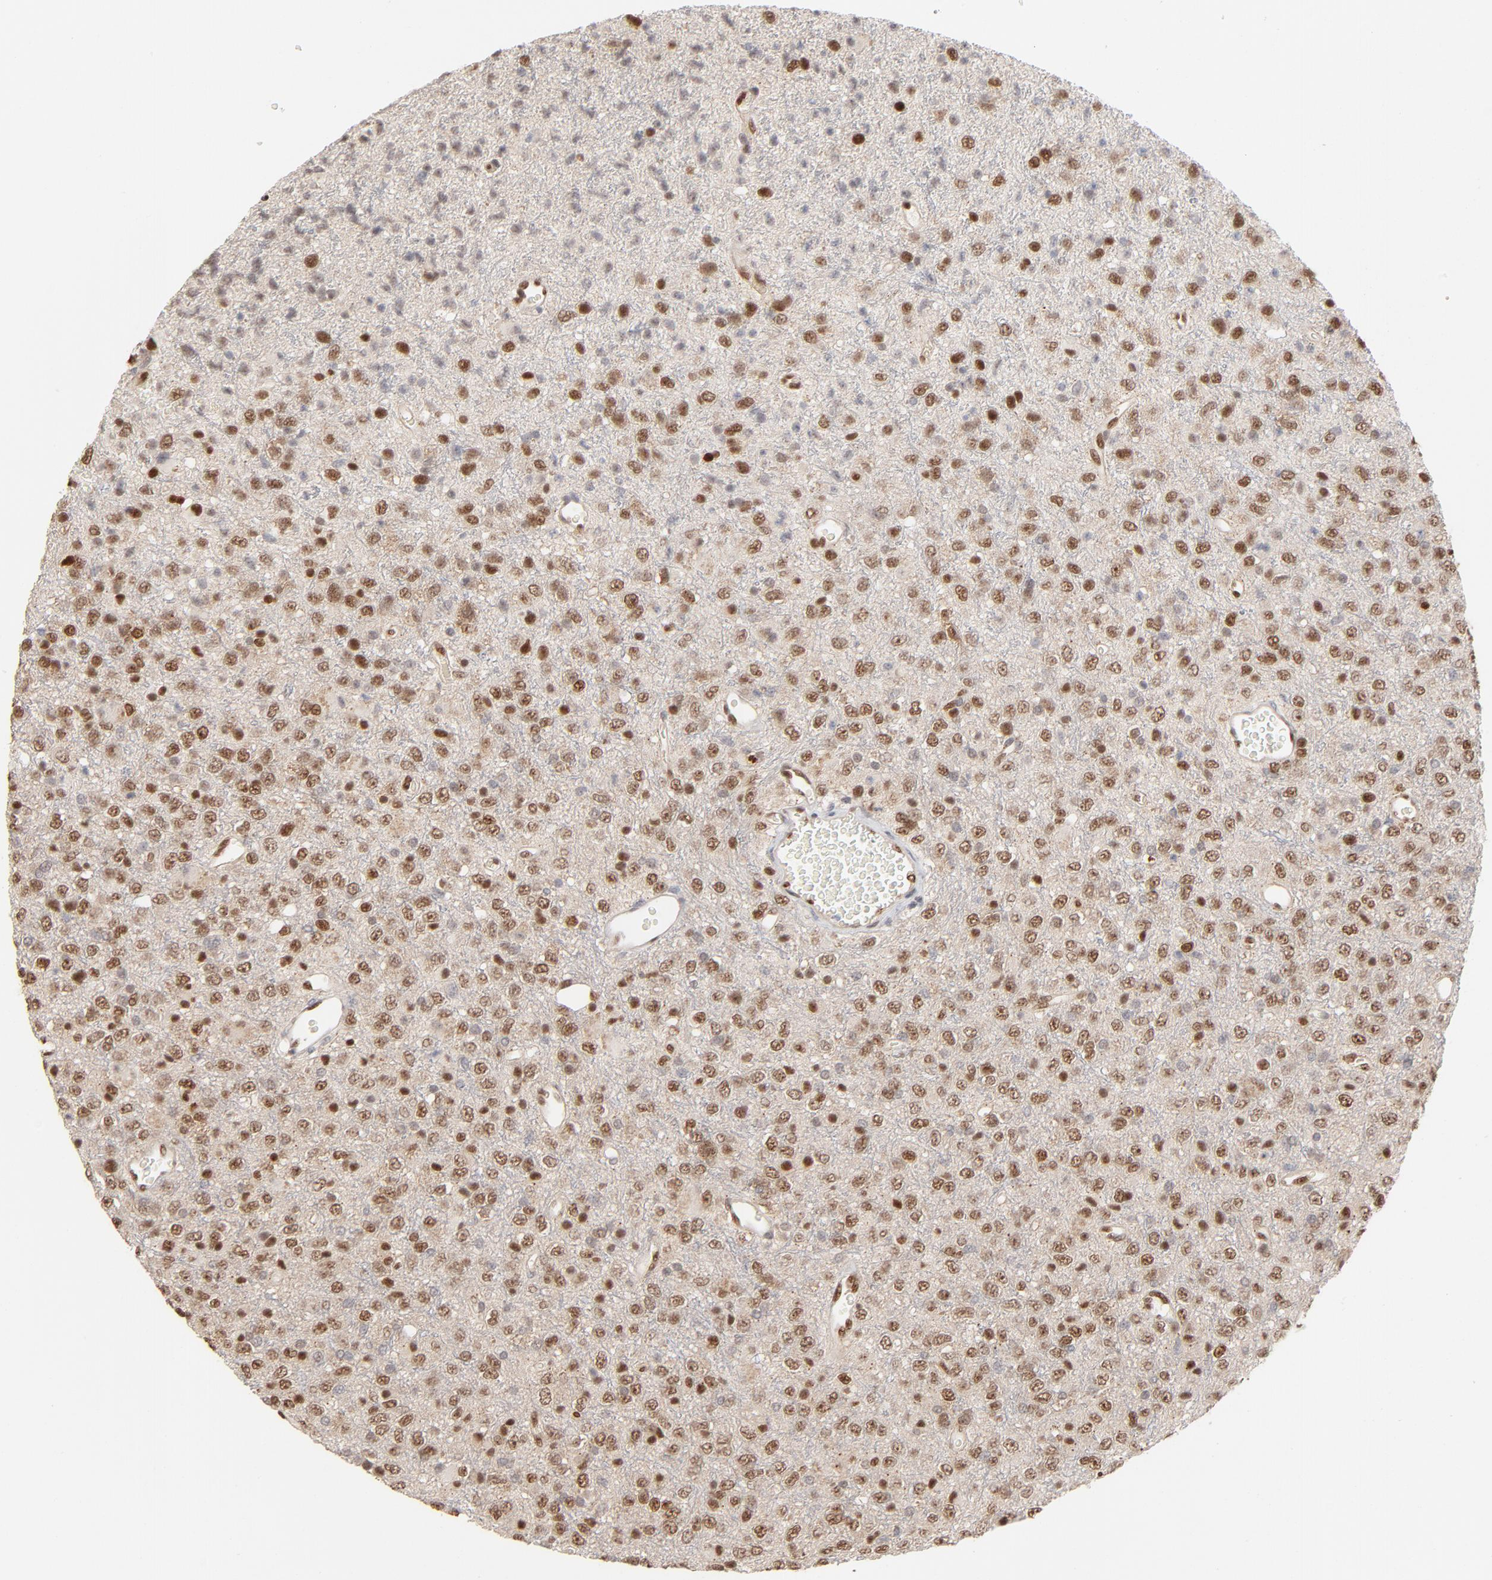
{"staining": {"intensity": "moderate", "quantity": ">75%", "location": "nuclear"}, "tissue": "glioma", "cell_type": "Tumor cells", "image_type": "cancer", "snomed": [{"axis": "morphology", "description": "Glioma, malignant, High grade"}, {"axis": "topography", "description": "pancreas cauda"}], "caption": "Human glioma stained with a brown dye exhibits moderate nuclear positive staining in about >75% of tumor cells.", "gene": "NFIB", "patient": {"sex": "male", "age": 60}}